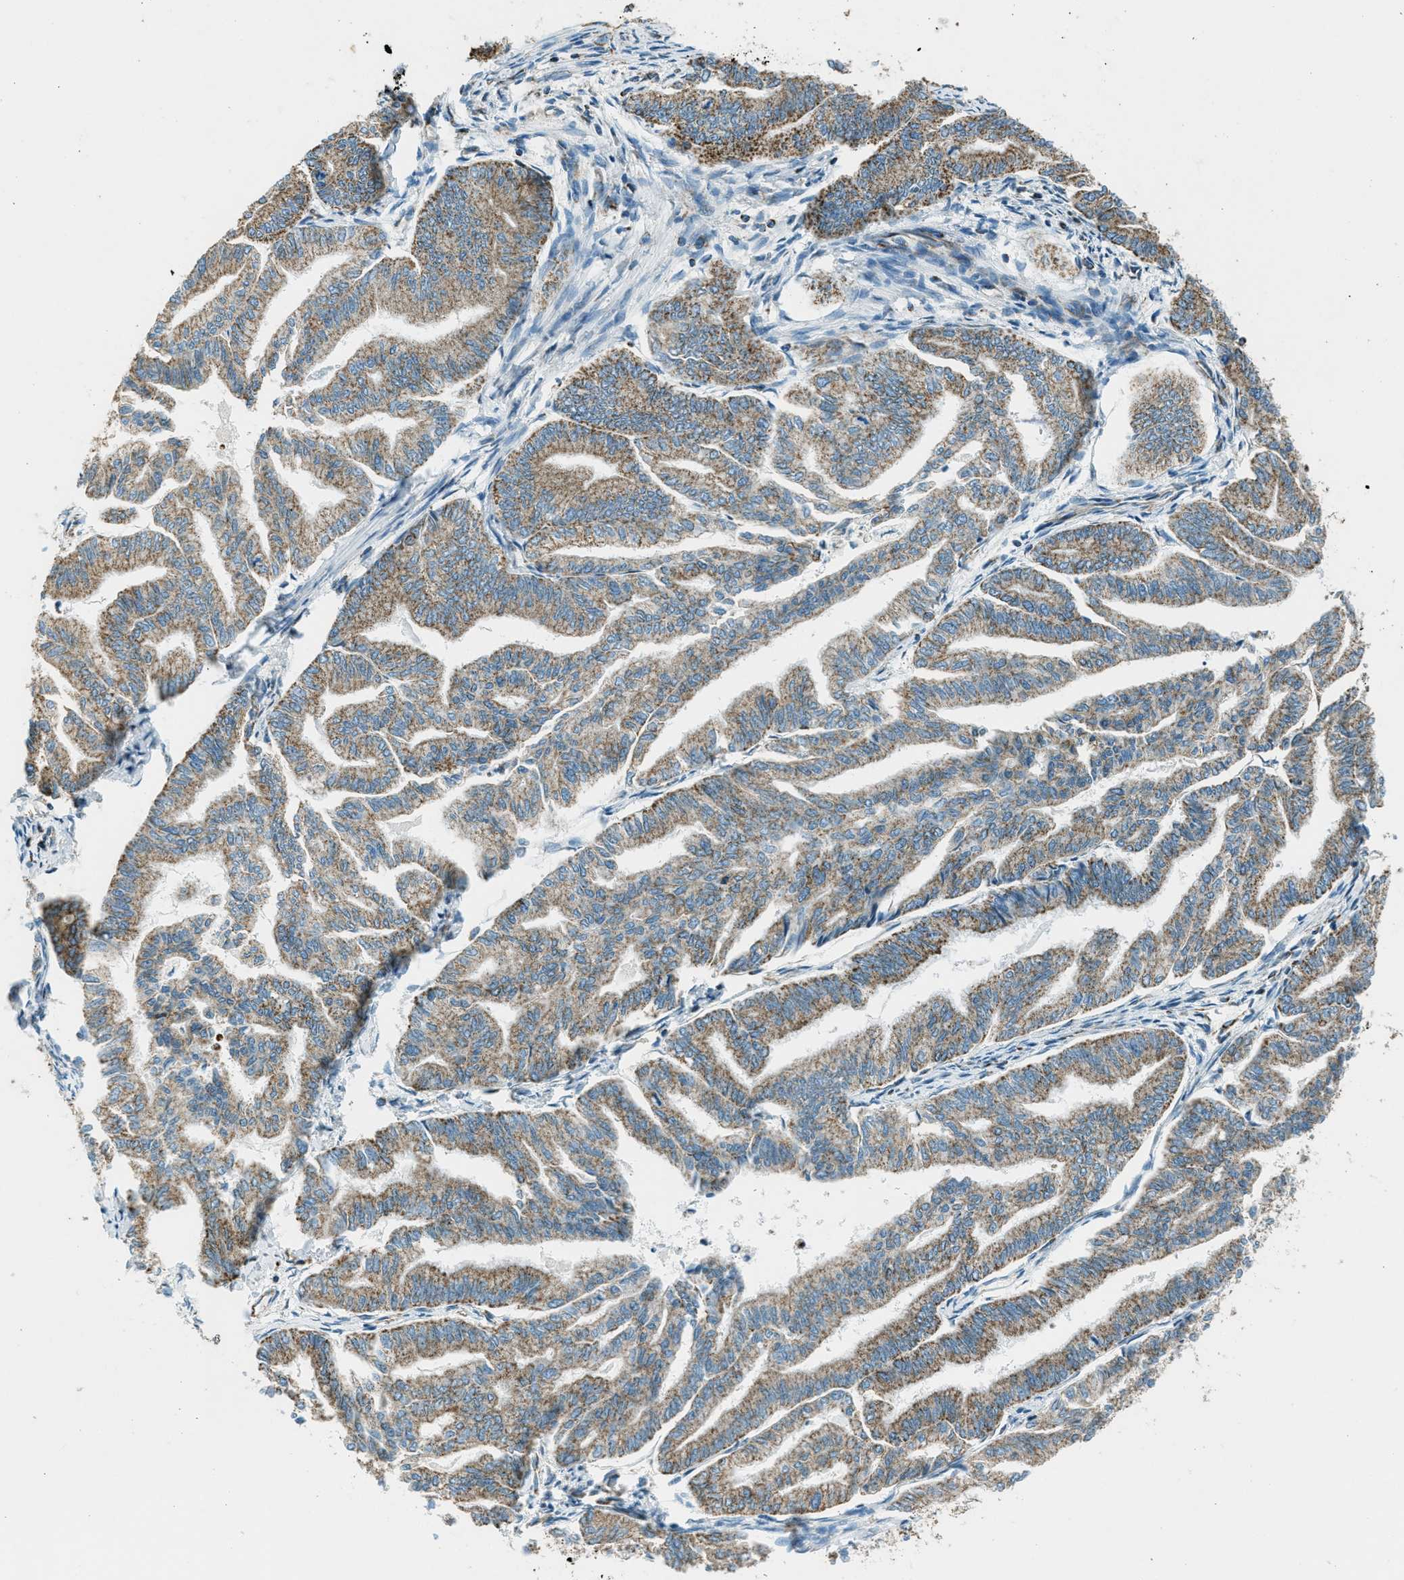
{"staining": {"intensity": "moderate", "quantity": ">75%", "location": "cytoplasmic/membranous"}, "tissue": "endometrial cancer", "cell_type": "Tumor cells", "image_type": "cancer", "snomed": [{"axis": "morphology", "description": "Adenocarcinoma, NOS"}, {"axis": "topography", "description": "Endometrium"}], "caption": "DAB (3,3'-diaminobenzidine) immunohistochemical staining of human adenocarcinoma (endometrial) demonstrates moderate cytoplasmic/membranous protein expression in about >75% of tumor cells. (DAB IHC, brown staining for protein, blue staining for nuclei).", "gene": "CHST15", "patient": {"sex": "female", "age": 79}}